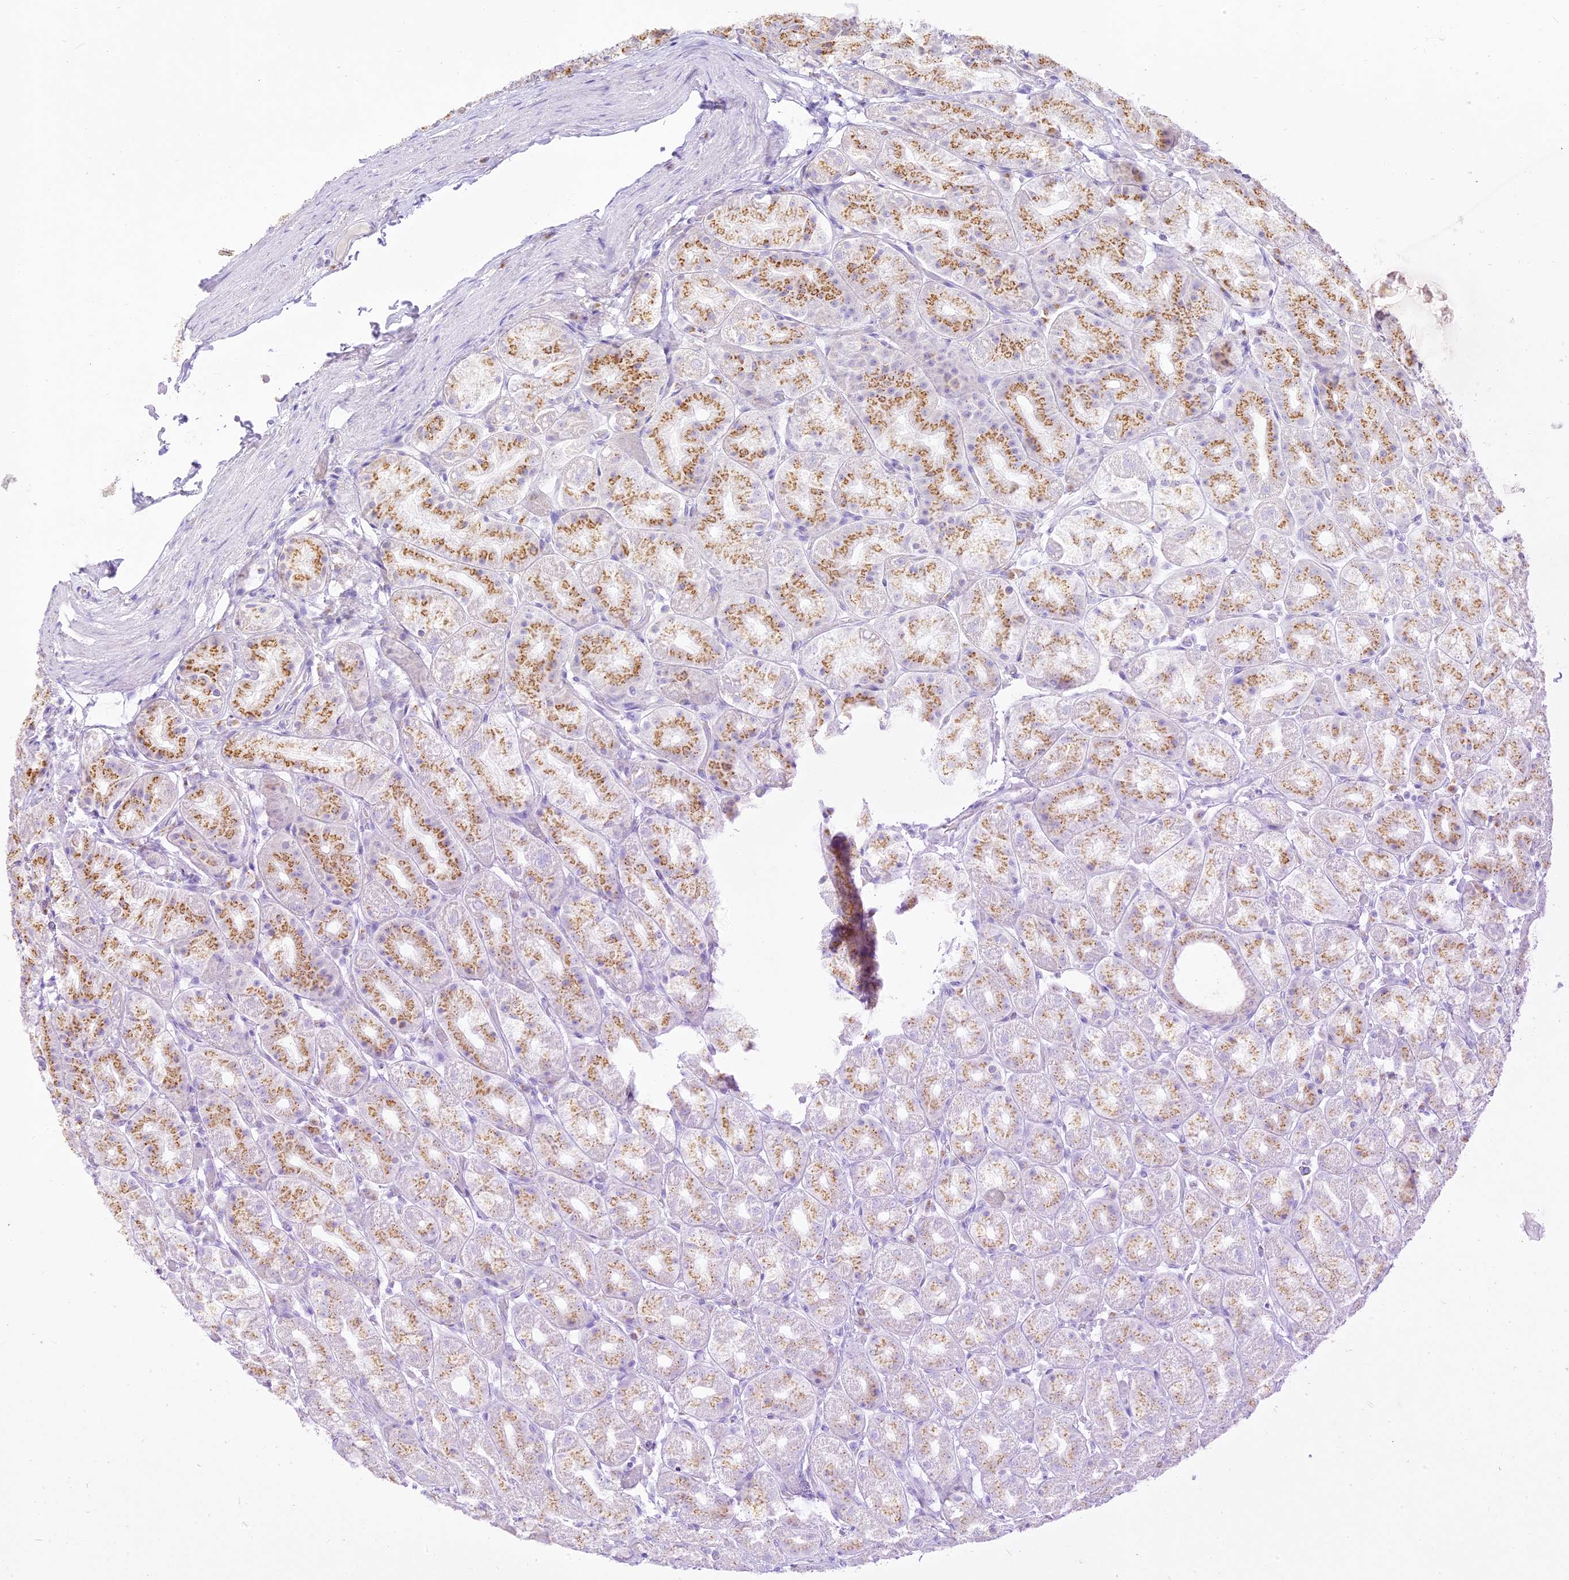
{"staining": {"intensity": "moderate", "quantity": "25%-75%", "location": "cytoplasmic/membranous"}, "tissue": "stomach", "cell_type": "Glandular cells", "image_type": "normal", "snomed": [{"axis": "morphology", "description": "Normal tissue, NOS"}, {"axis": "topography", "description": "Stomach, upper"}], "caption": "IHC staining of benign stomach, which shows medium levels of moderate cytoplasmic/membranous expression in about 25%-75% of glandular cells indicating moderate cytoplasmic/membranous protein staining. The staining was performed using DAB (brown) for protein detection and nuclei were counterstained in hematoxylin (blue).", "gene": "SEC13", "patient": {"sex": "male", "age": 68}}